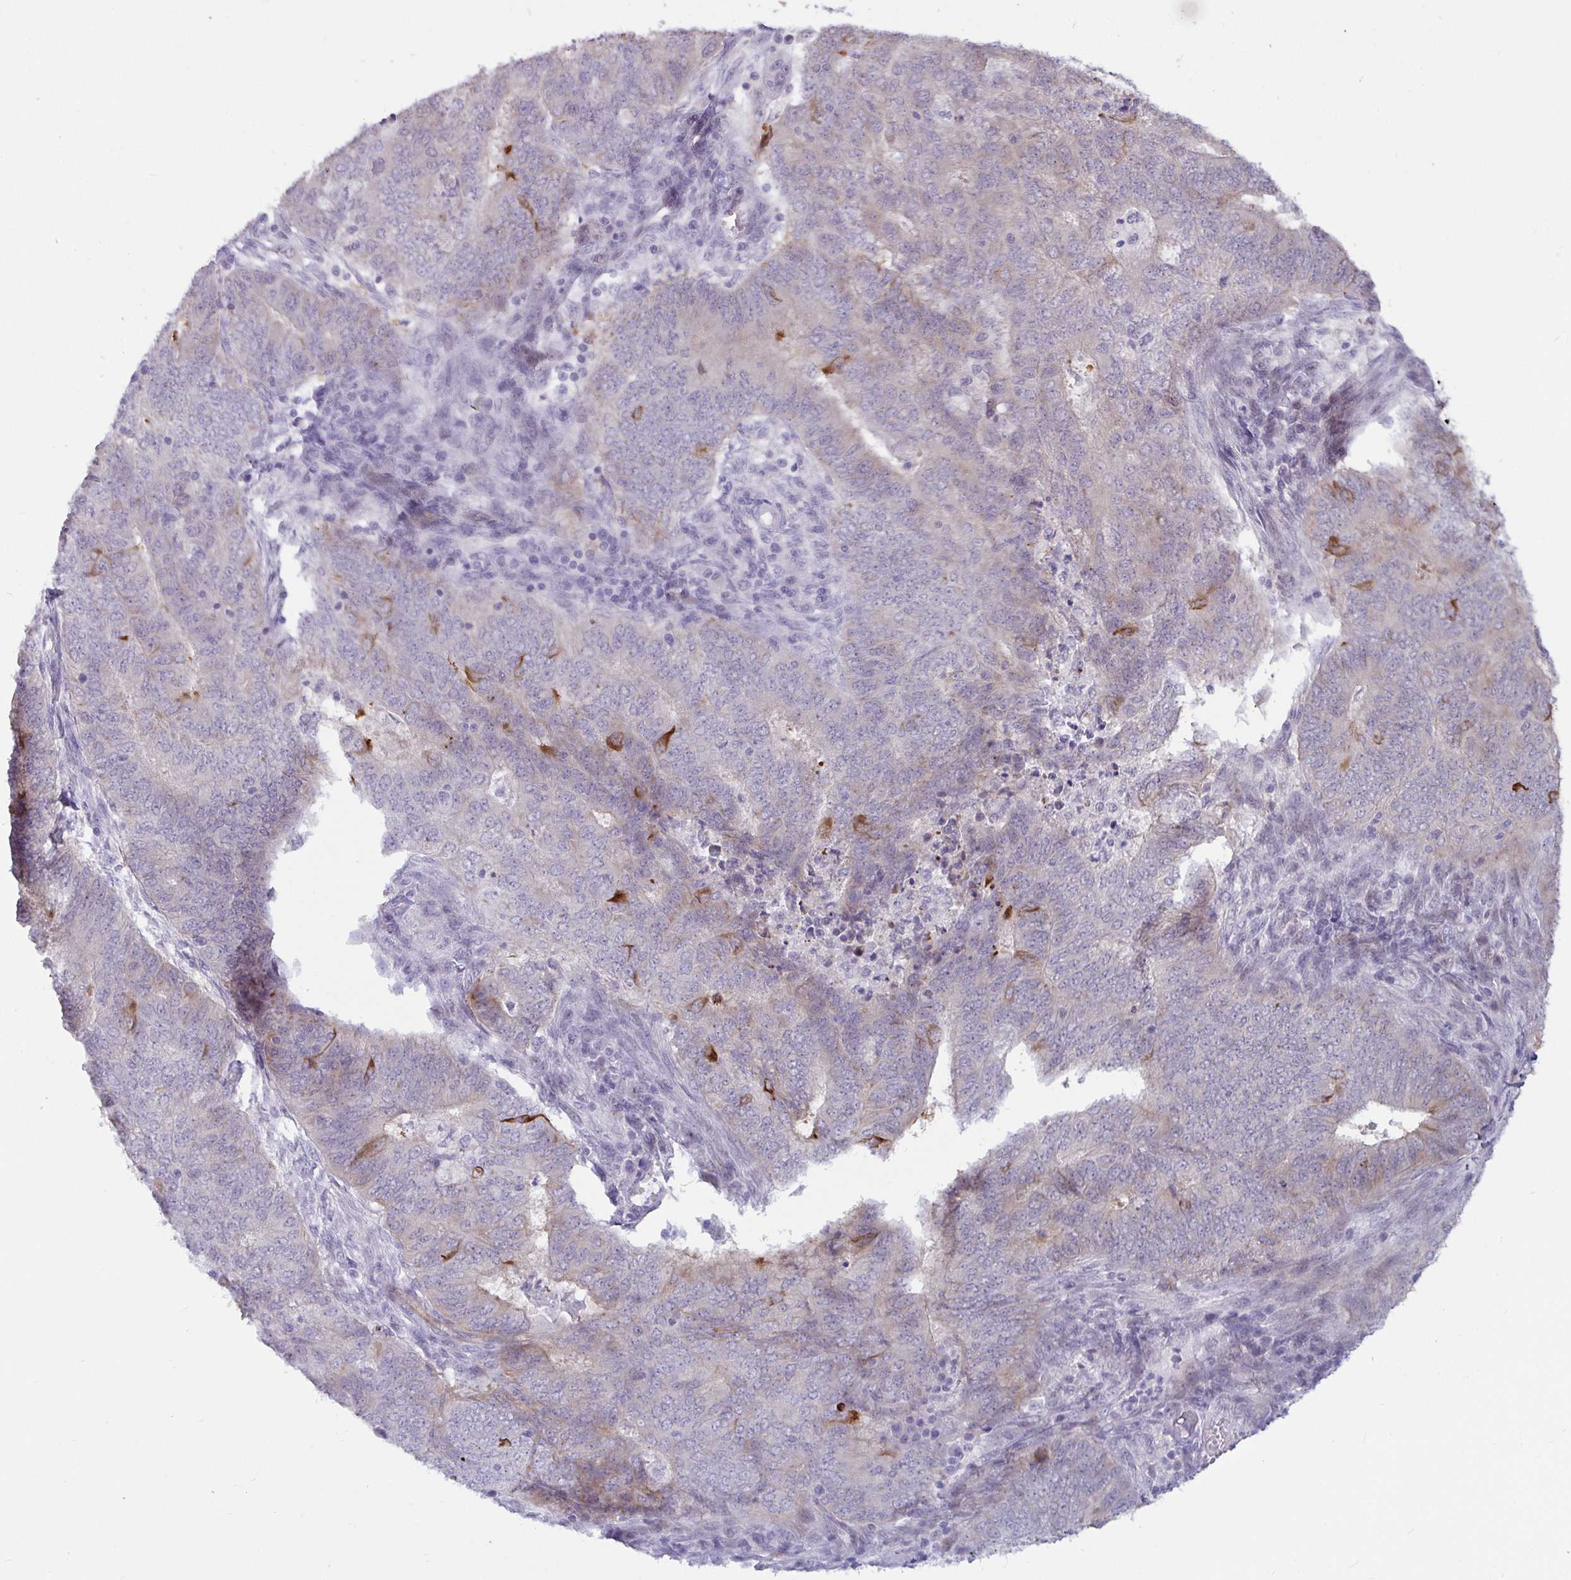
{"staining": {"intensity": "moderate", "quantity": "<25%", "location": "cytoplasmic/membranous"}, "tissue": "endometrial cancer", "cell_type": "Tumor cells", "image_type": "cancer", "snomed": [{"axis": "morphology", "description": "Adenocarcinoma, NOS"}, {"axis": "topography", "description": "Endometrium"}], "caption": "This image shows immunohistochemistry (IHC) staining of endometrial adenocarcinoma, with low moderate cytoplasmic/membranous expression in about <25% of tumor cells.", "gene": "GSTM1", "patient": {"sex": "female", "age": 62}}